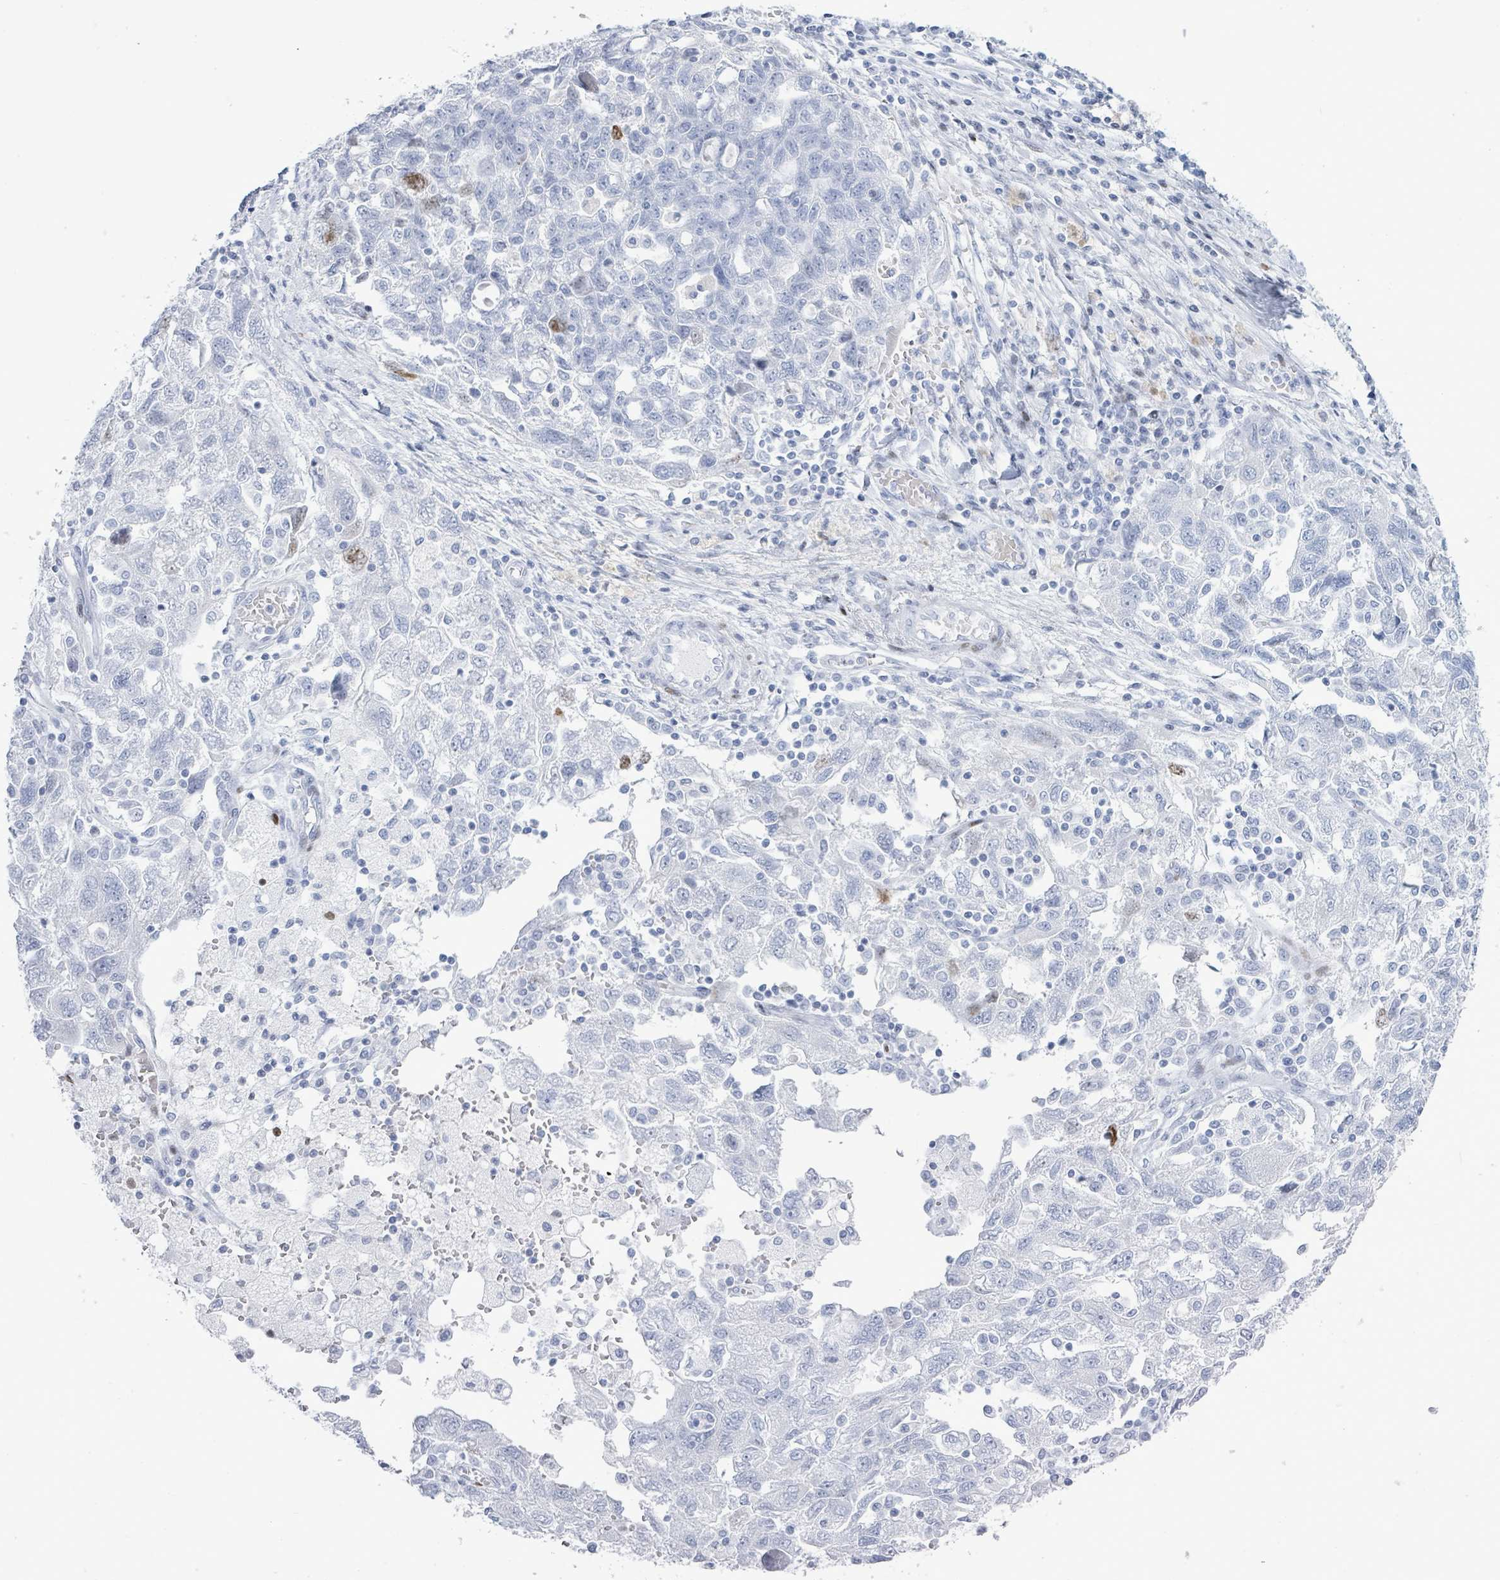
{"staining": {"intensity": "negative", "quantity": "none", "location": "none"}, "tissue": "ovarian cancer", "cell_type": "Tumor cells", "image_type": "cancer", "snomed": [{"axis": "morphology", "description": "Carcinoma, NOS"}, {"axis": "morphology", "description": "Cystadenocarcinoma, serous, NOS"}, {"axis": "topography", "description": "Ovary"}], "caption": "The photomicrograph displays no significant positivity in tumor cells of ovarian cancer.", "gene": "MALL", "patient": {"sex": "female", "age": 69}}